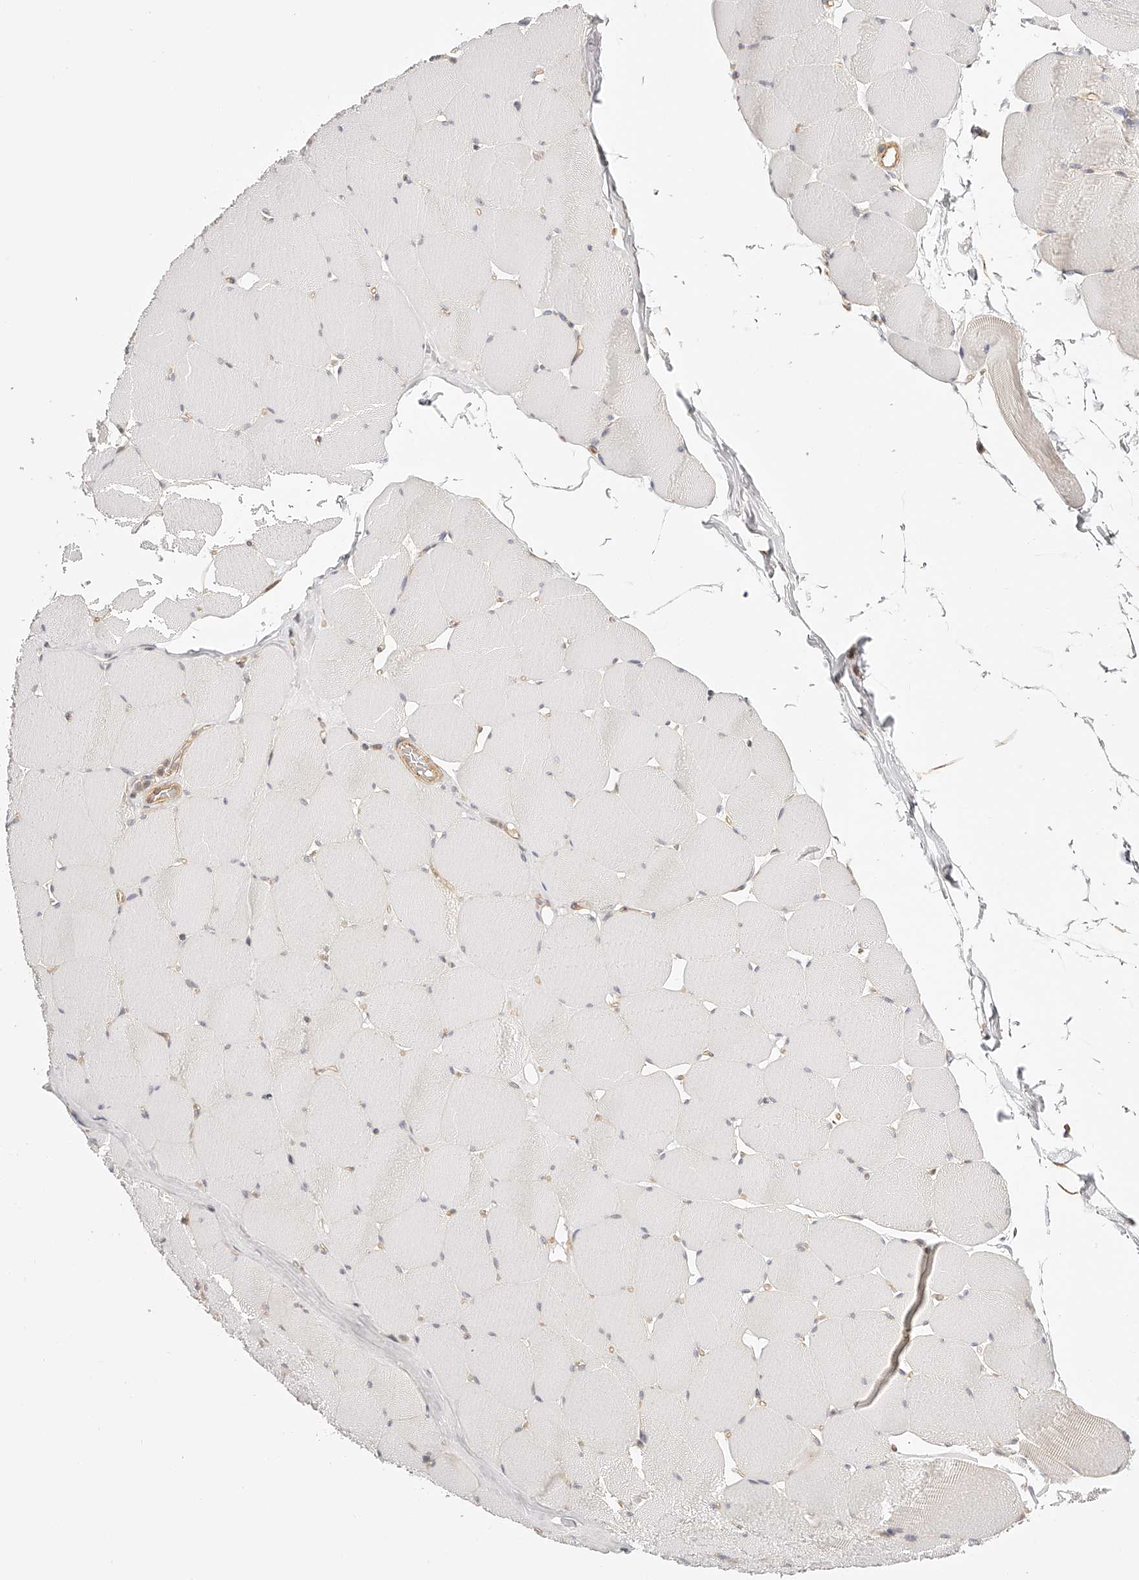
{"staining": {"intensity": "negative", "quantity": "none", "location": "none"}, "tissue": "skeletal muscle", "cell_type": "Myocytes", "image_type": "normal", "snomed": [{"axis": "morphology", "description": "Normal tissue, NOS"}, {"axis": "topography", "description": "Skeletal muscle"}], "caption": "Myocytes show no significant protein positivity in unremarkable skeletal muscle. (DAB IHC, high magnification).", "gene": "SYNC", "patient": {"sex": "male", "age": 62}}